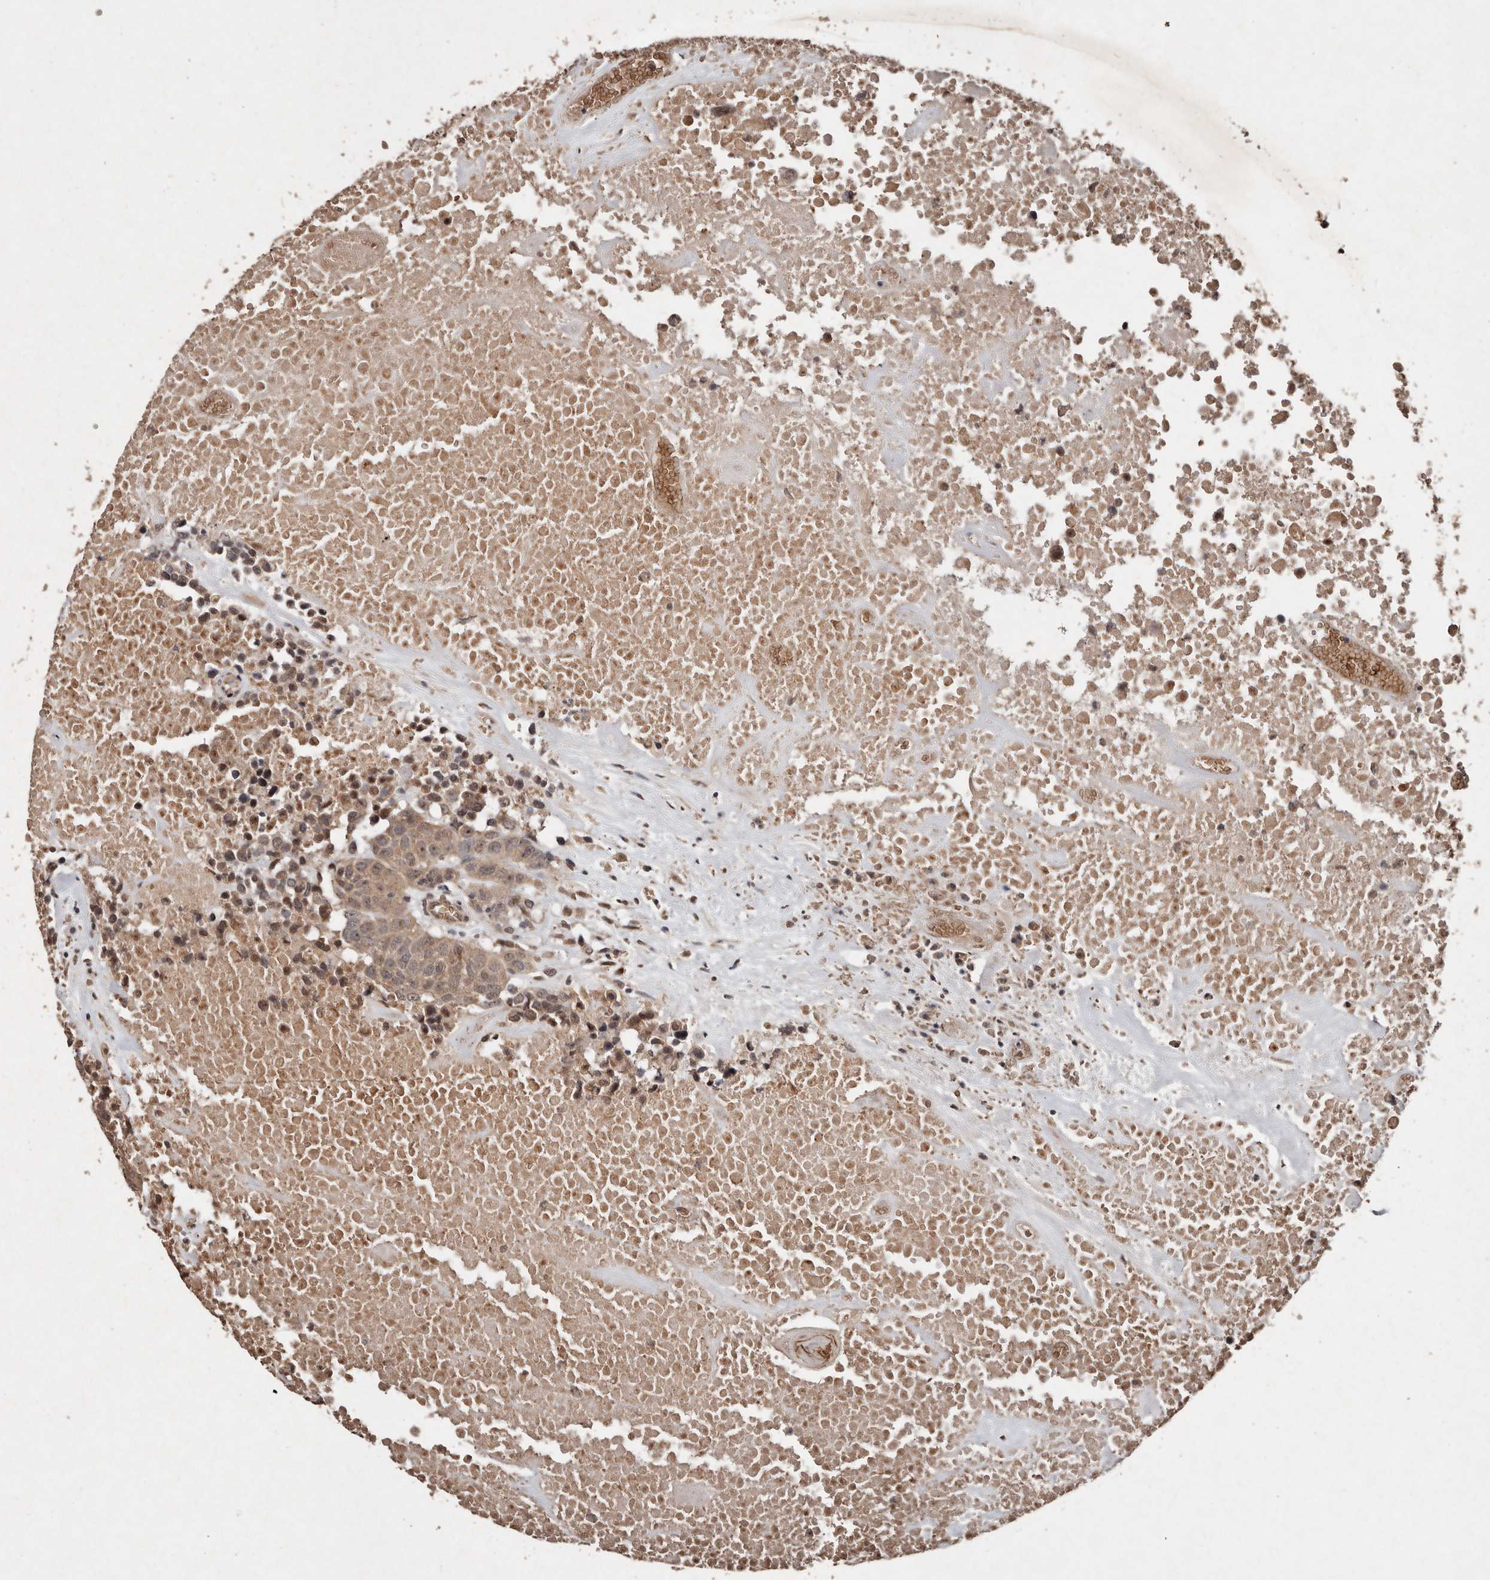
{"staining": {"intensity": "weak", "quantity": ">75%", "location": "cytoplasmic/membranous"}, "tissue": "head and neck cancer", "cell_type": "Tumor cells", "image_type": "cancer", "snomed": [{"axis": "morphology", "description": "Squamous cell carcinoma, NOS"}, {"axis": "topography", "description": "Head-Neck"}], "caption": "Immunohistochemical staining of human head and neck cancer displays low levels of weak cytoplasmic/membranous protein expression in about >75% of tumor cells.", "gene": "DIP2C", "patient": {"sex": "male", "age": 66}}